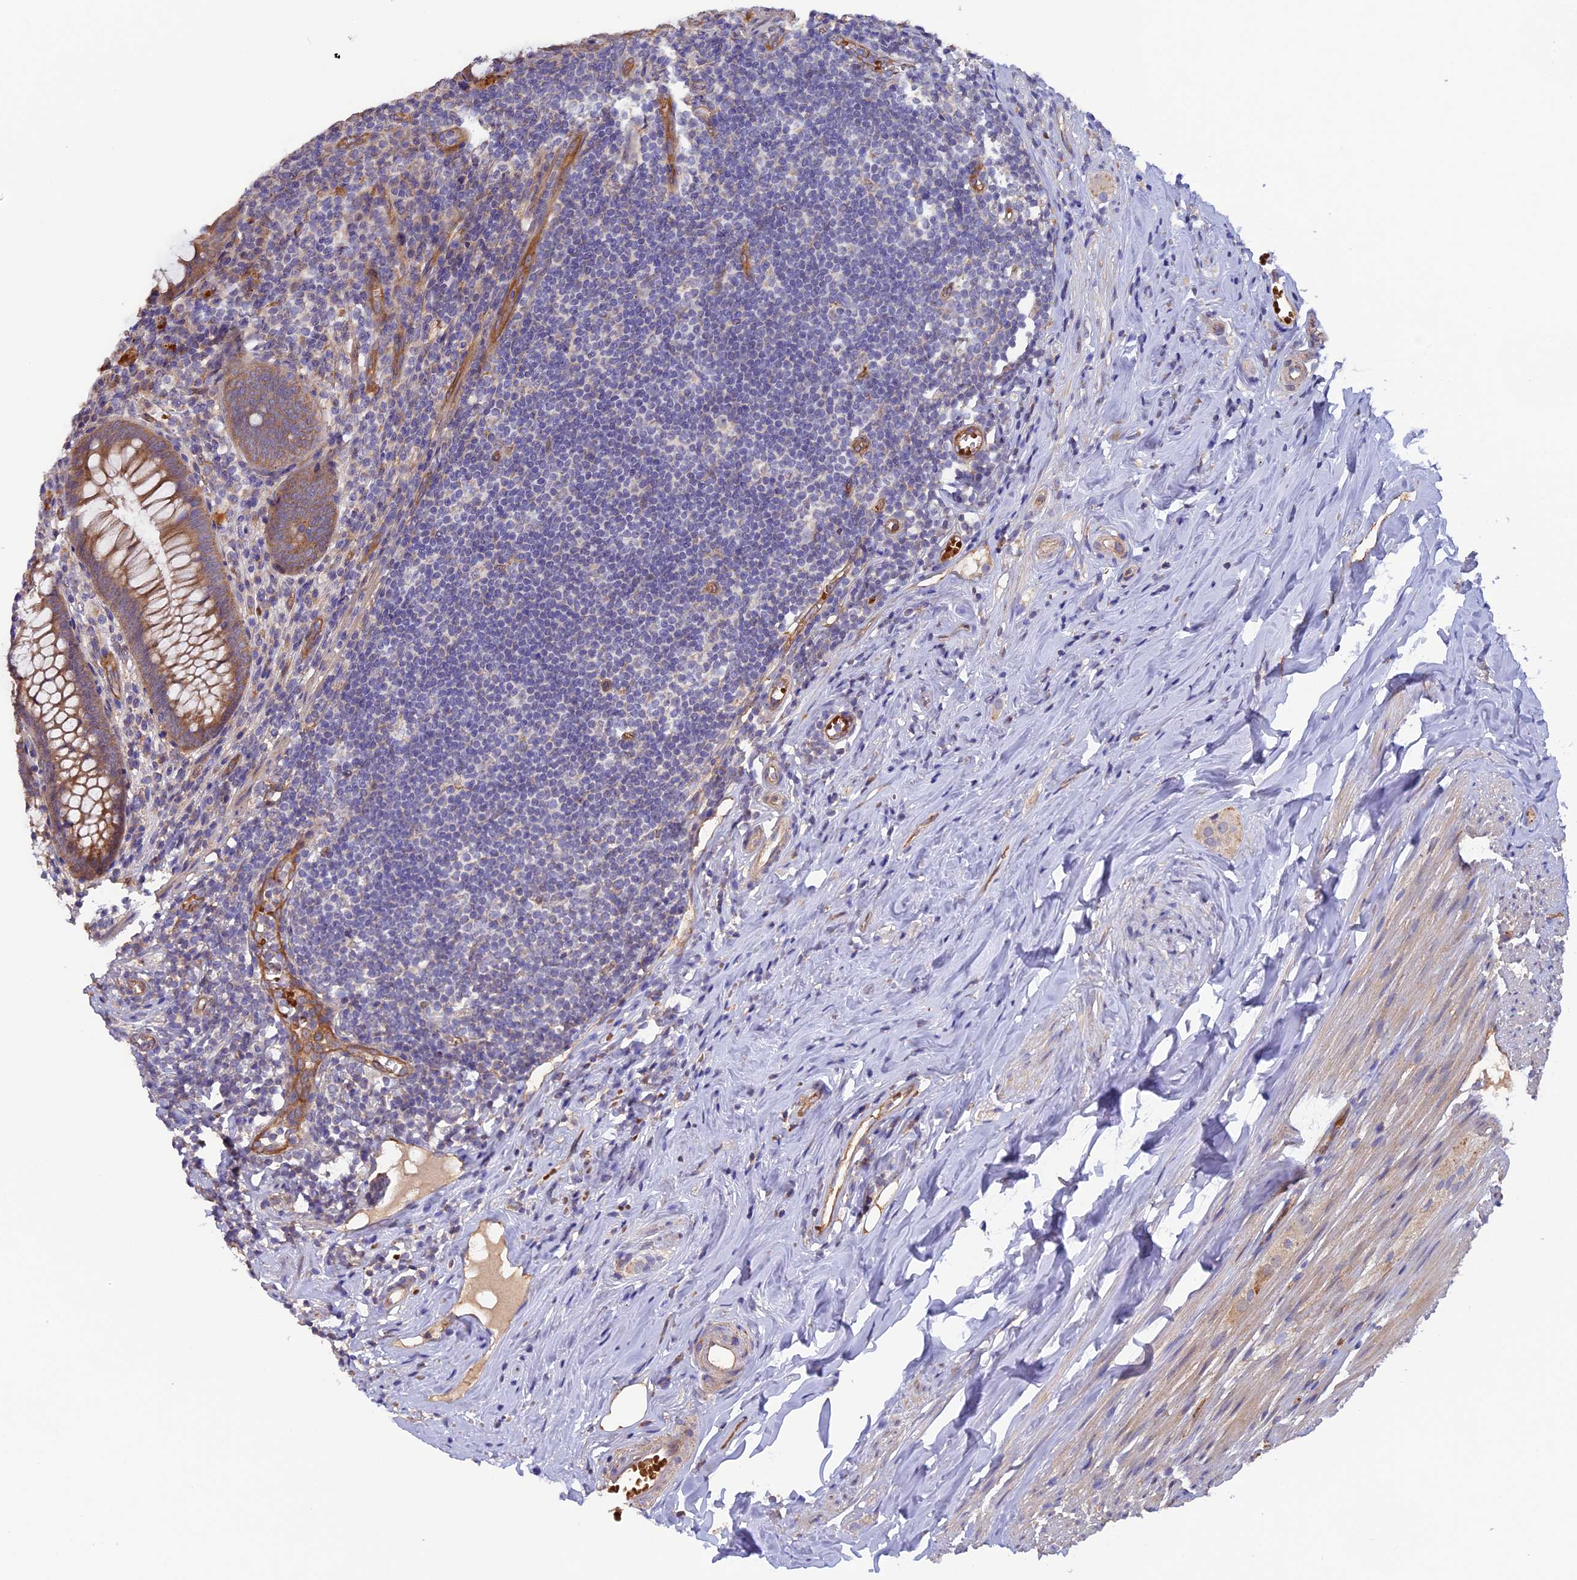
{"staining": {"intensity": "moderate", "quantity": ">75%", "location": "cytoplasmic/membranous"}, "tissue": "appendix", "cell_type": "Glandular cells", "image_type": "normal", "snomed": [{"axis": "morphology", "description": "Normal tissue, NOS"}, {"axis": "topography", "description": "Appendix"}], "caption": "An image showing moderate cytoplasmic/membranous staining in about >75% of glandular cells in unremarkable appendix, as visualized by brown immunohistochemical staining.", "gene": "DUS3L", "patient": {"sex": "female", "age": 51}}